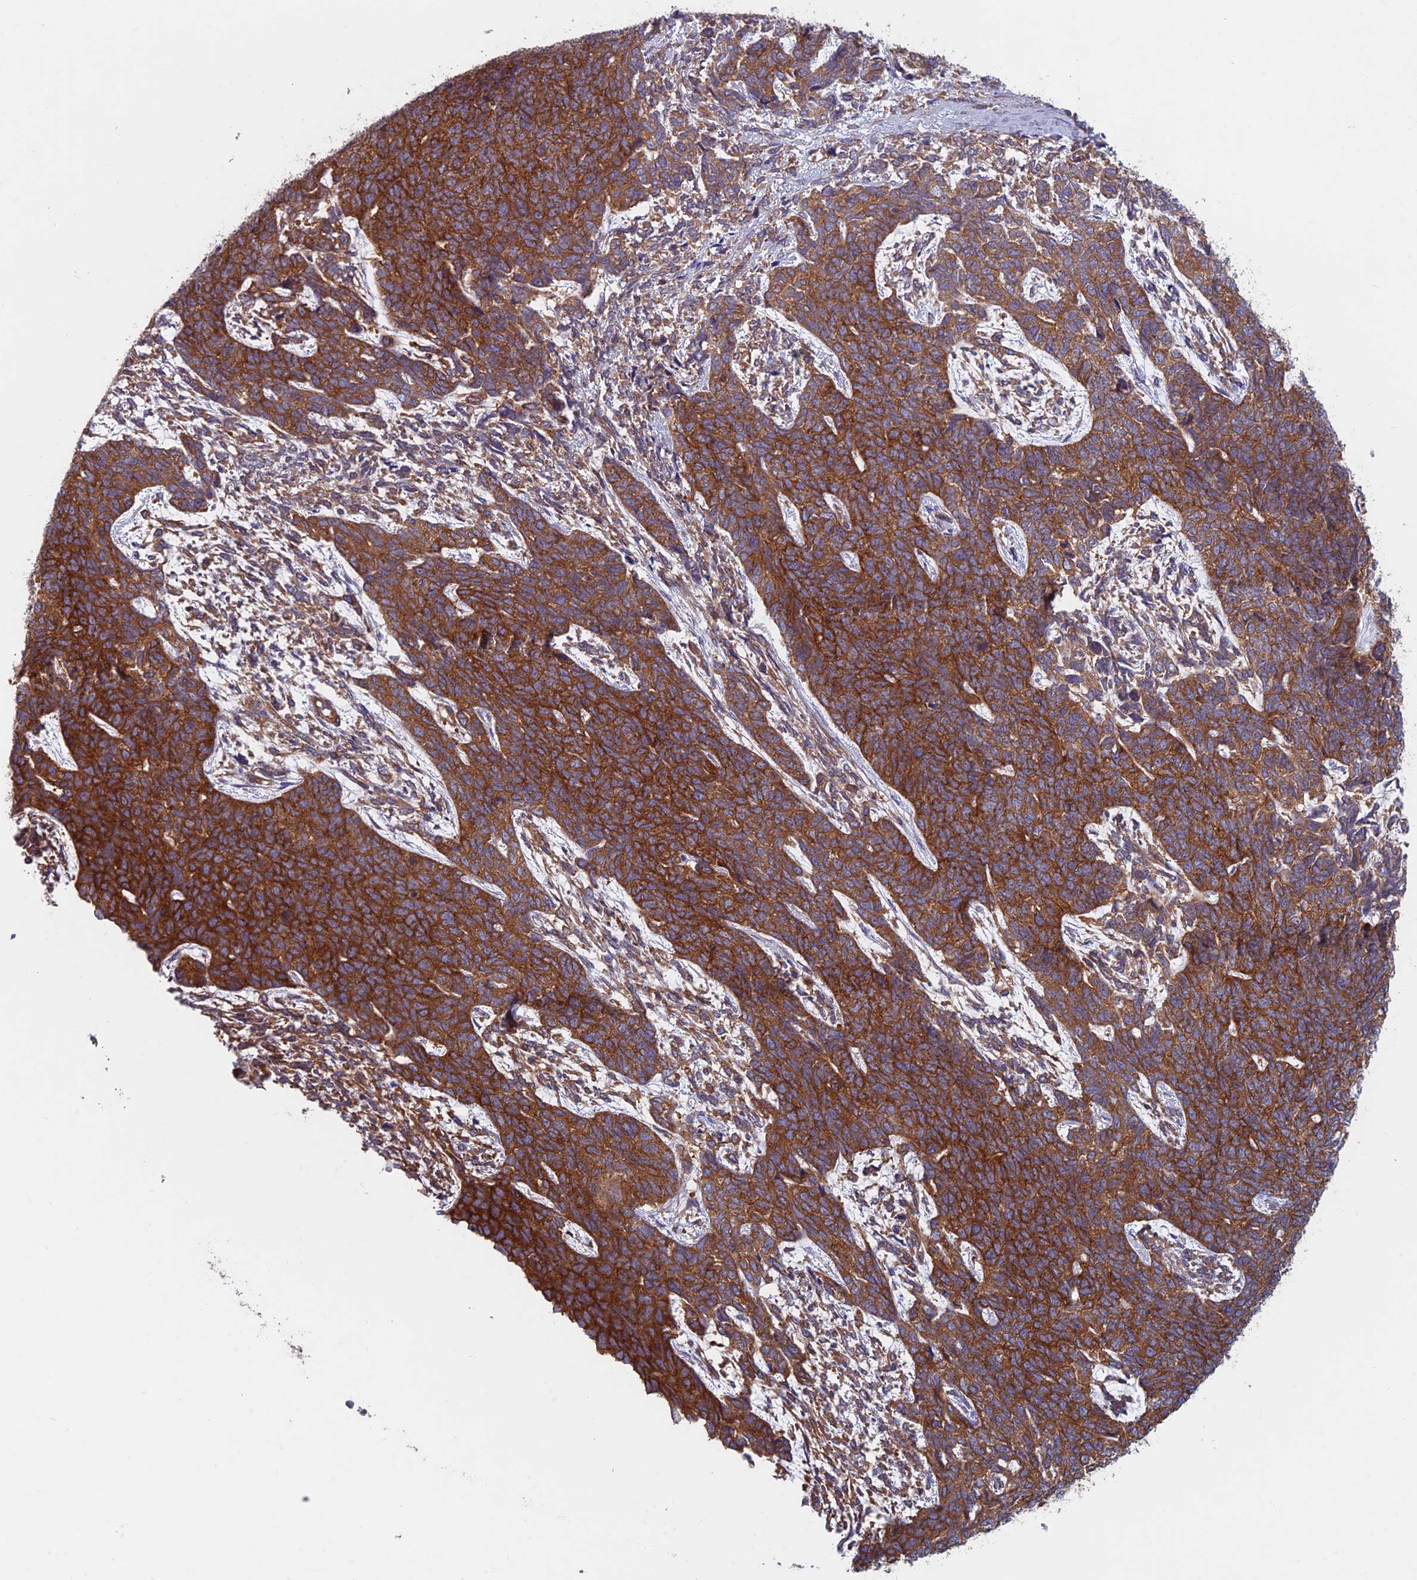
{"staining": {"intensity": "strong", "quantity": ">75%", "location": "cytoplasmic/membranous"}, "tissue": "cervical cancer", "cell_type": "Tumor cells", "image_type": "cancer", "snomed": [{"axis": "morphology", "description": "Squamous cell carcinoma, NOS"}, {"axis": "topography", "description": "Cervix"}], "caption": "Cervical cancer (squamous cell carcinoma) stained for a protein (brown) displays strong cytoplasmic/membranous positive positivity in about >75% of tumor cells.", "gene": "DNM1L", "patient": {"sex": "female", "age": 63}}